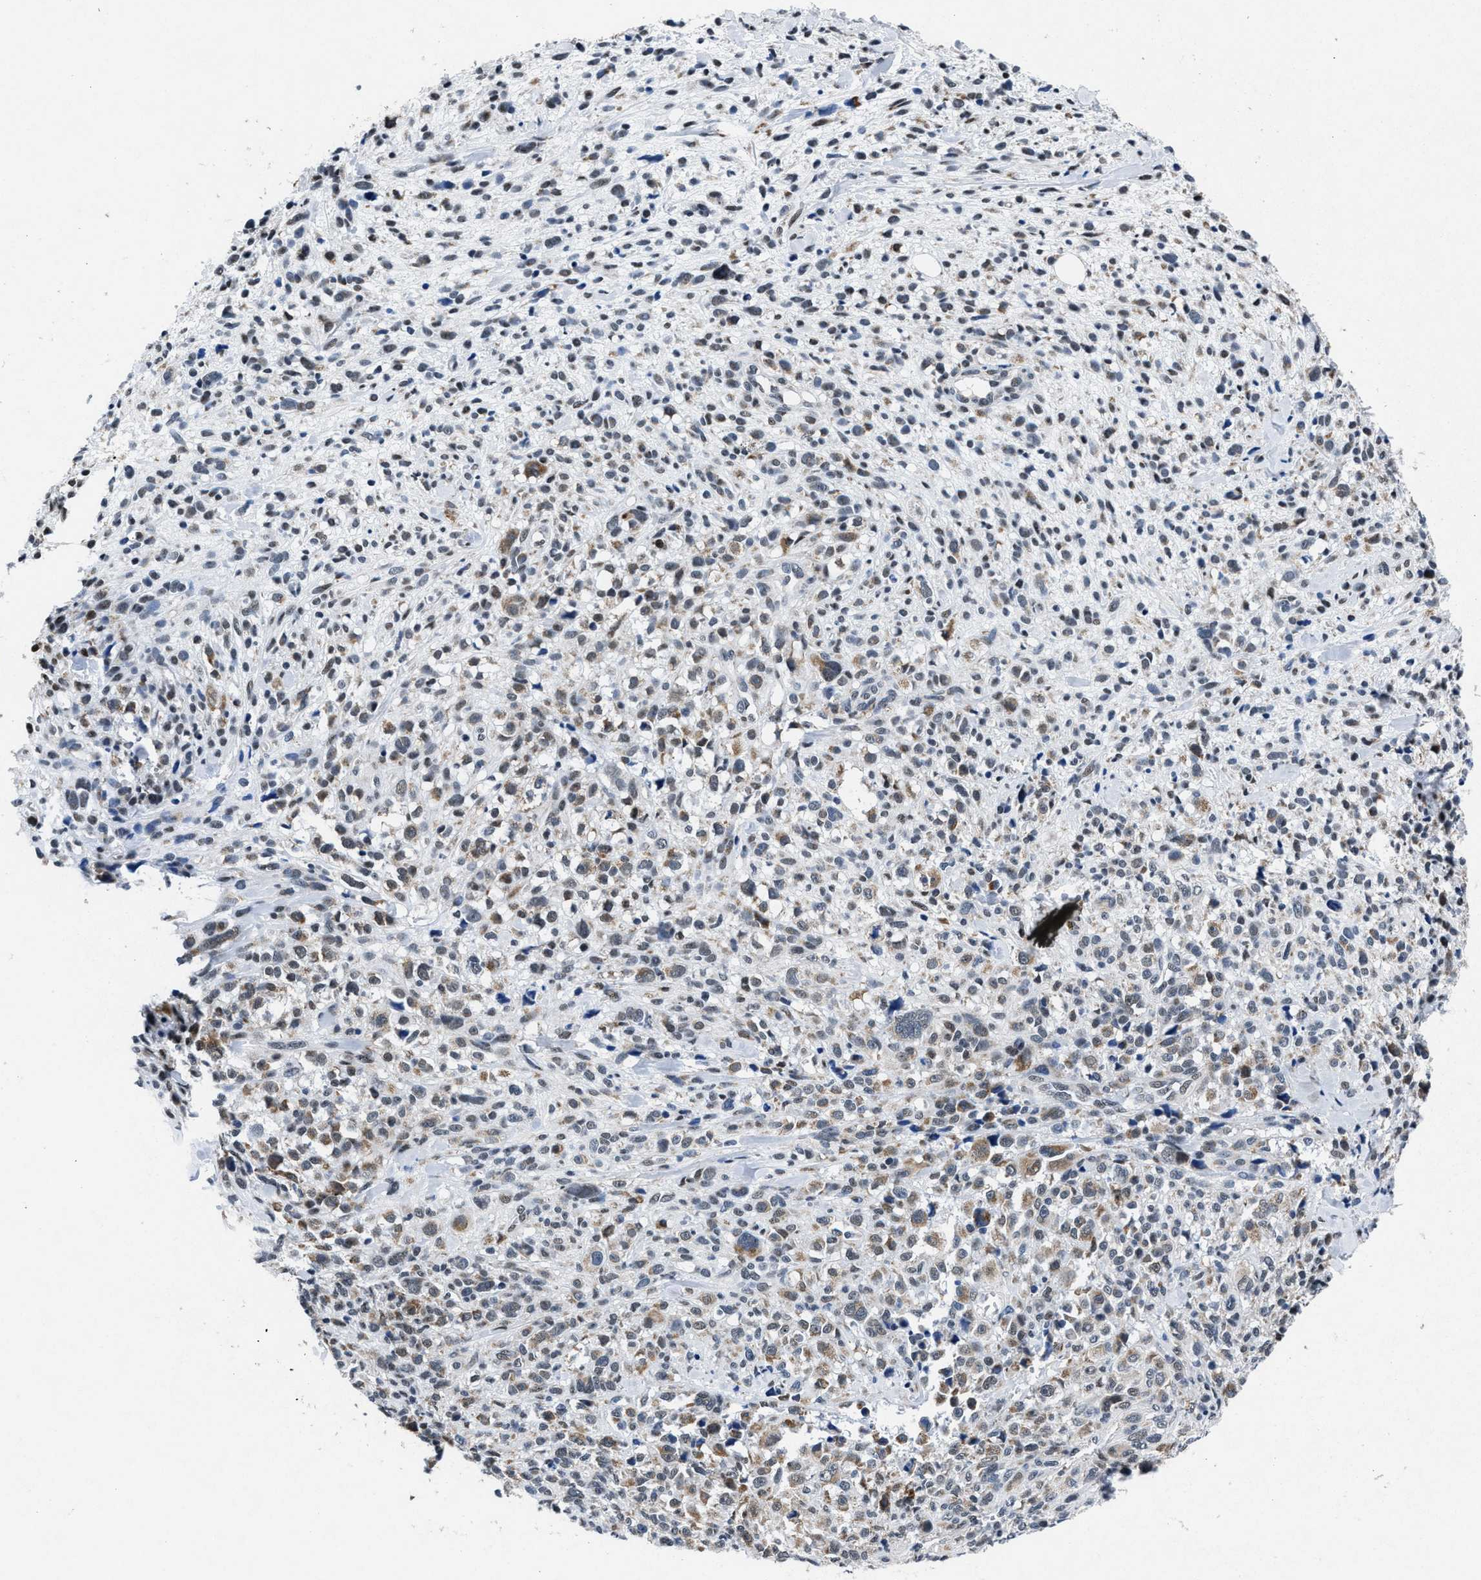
{"staining": {"intensity": "weak", "quantity": "<25%", "location": "cytoplasmic/membranous"}, "tissue": "melanoma", "cell_type": "Tumor cells", "image_type": "cancer", "snomed": [{"axis": "morphology", "description": "Malignant melanoma, NOS"}, {"axis": "topography", "description": "Skin"}], "caption": "Malignant melanoma was stained to show a protein in brown. There is no significant expression in tumor cells. (DAB IHC with hematoxylin counter stain).", "gene": "ID3", "patient": {"sex": "female", "age": 55}}